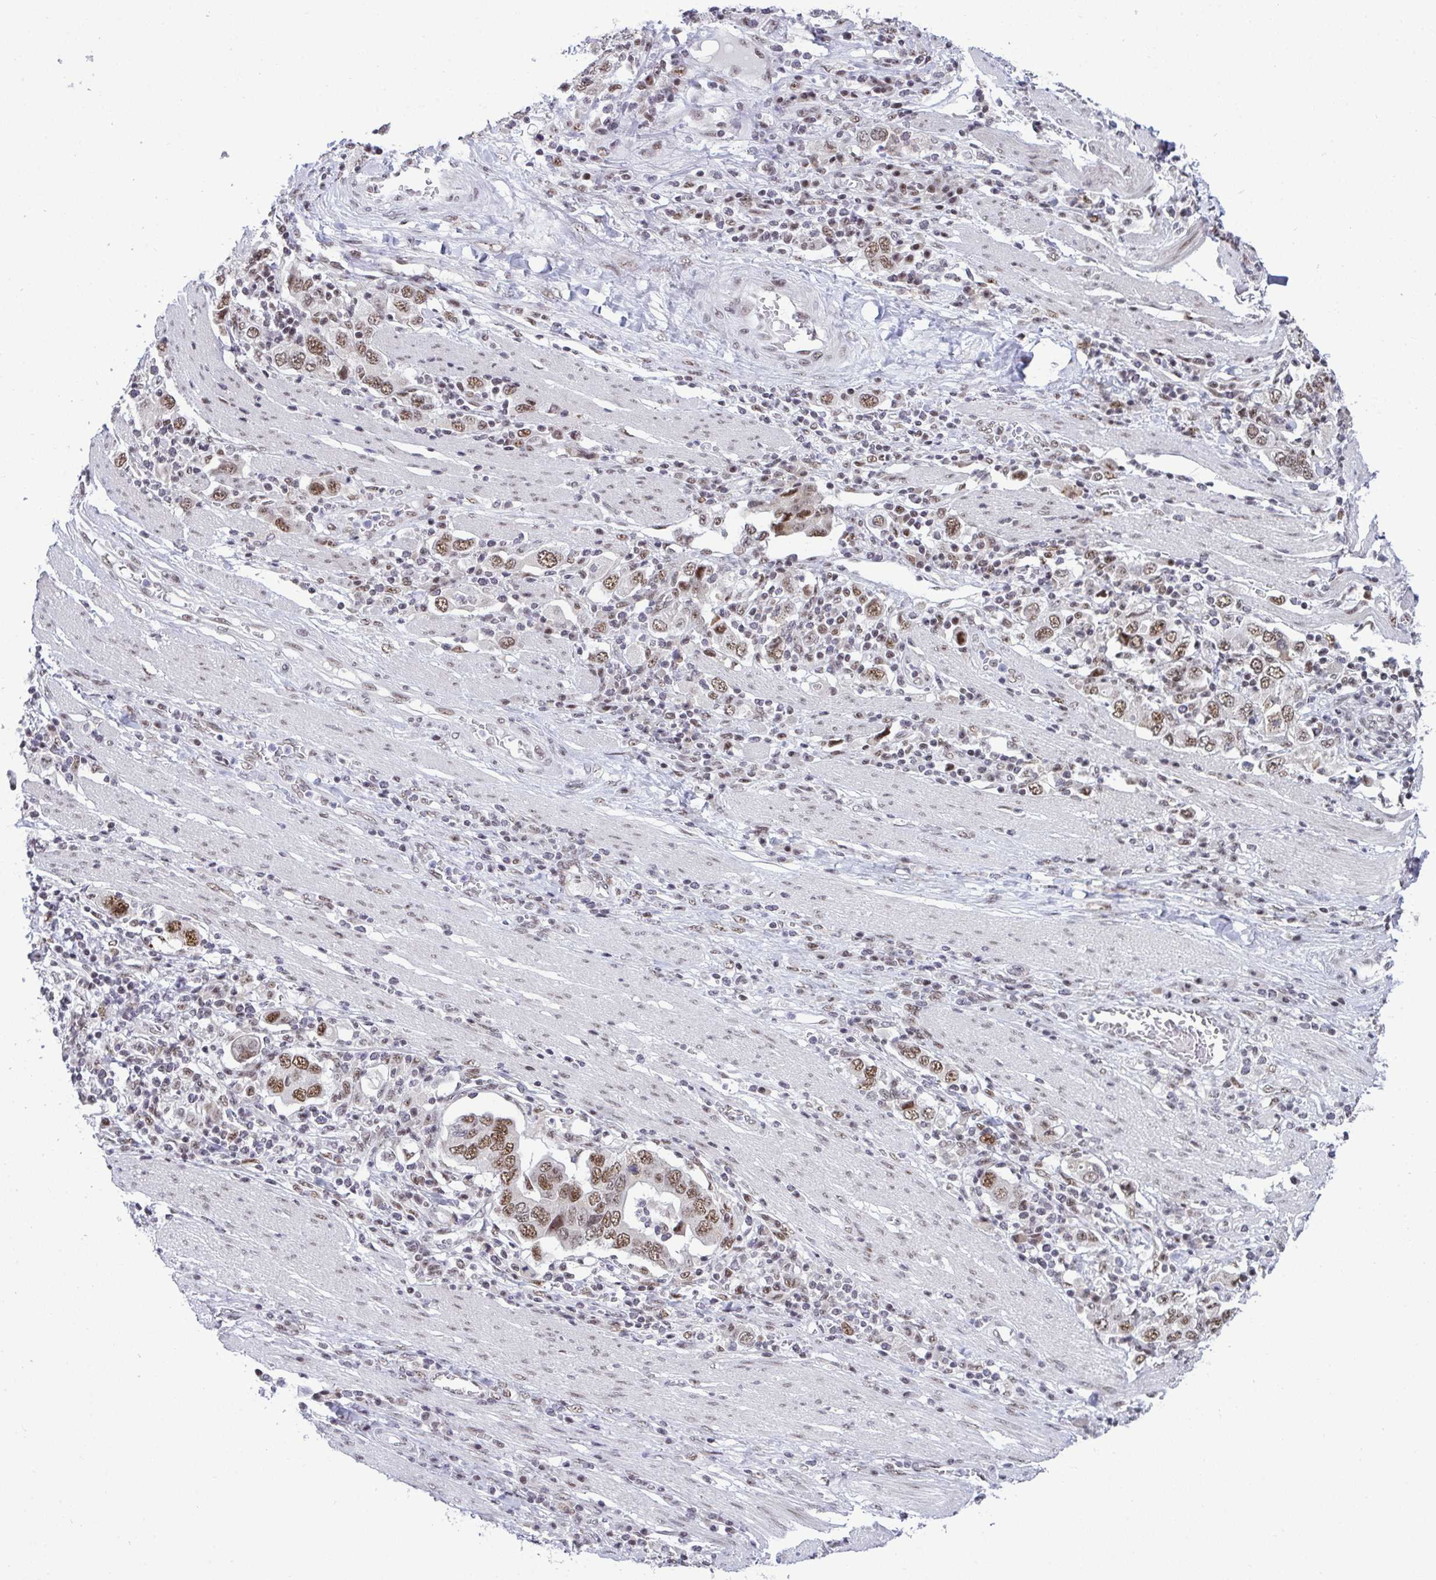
{"staining": {"intensity": "moderate", "quantity": ">75%", "location": "nuclear"}, "tissue": "stomach cancer", "cell_type": "Tumor cells", "image_type": "cancer", "snomed": [{"axis": "morphology", "description": "Adenocarcinoma, NOS"}, {"axis": "topography", "description": "Stomach, upper"}, {"axis": "topography", "description": "Stomach"}], "caption": "This photomicrograph reveals IHC staining of stomach cancer, with medium moderate nuclear positivity in about >75% of tumor cells.", "gene": "WBP11", "patient": {"sex": "male", "age": 62}}